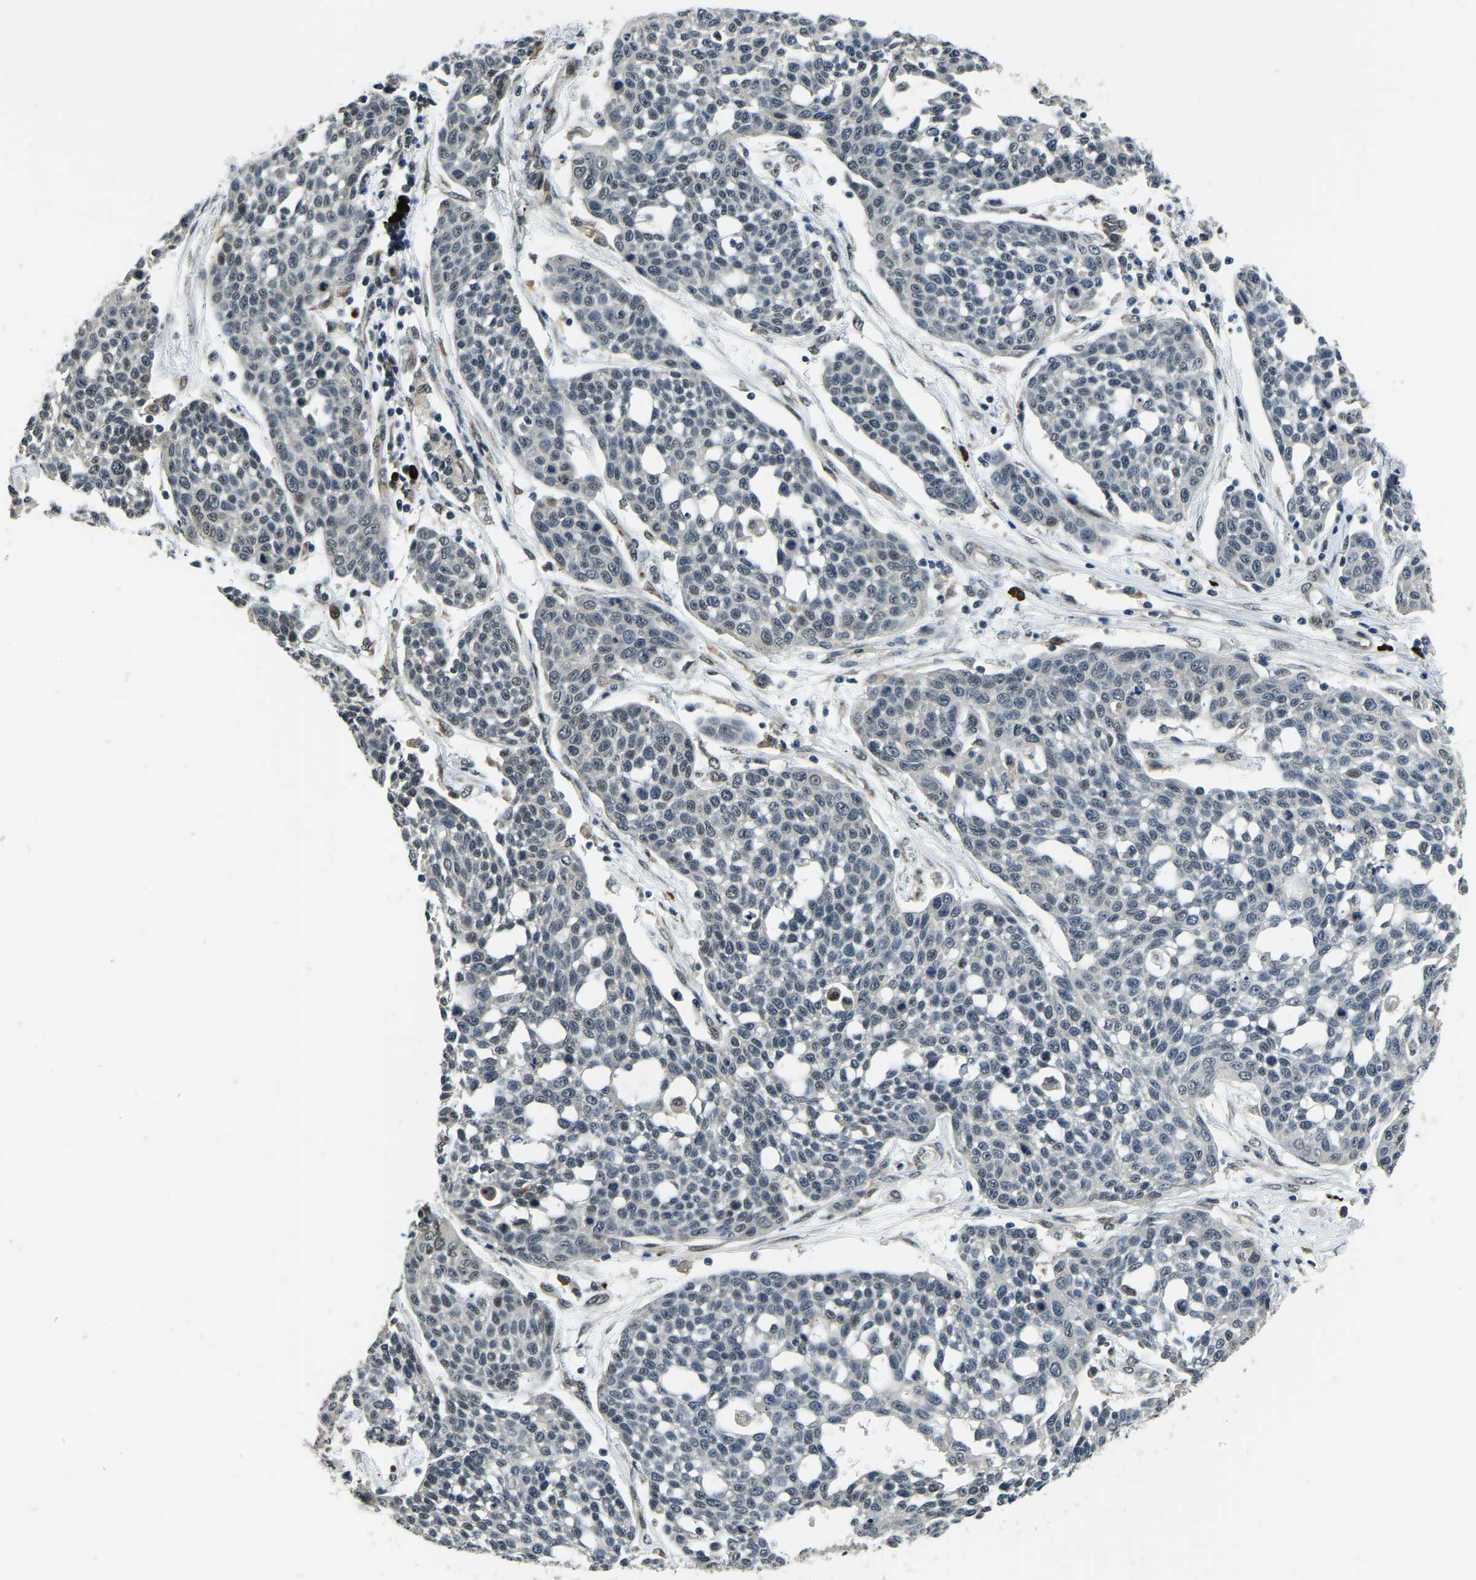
{"staining": {"intensity": "weak", "quantity": "<25%", "location": "nuclear"}, "tissue": "cervical cancer", "cell_type": "Tumor cells", "image_type": "cancer", "snomed": [{"axis": "morphology", "description": "Squamous cell carcinoma, NOS"}, {"axis": "topography", "description": "Cervix"}], "caption": "Human squamous cell carcinoma (cervical) stained for a protein using immunohistochemistry (IHC) reveals no staining in tumor cells.", "gene": "ING2", "patient": {"sex": "female", "age": 34}}